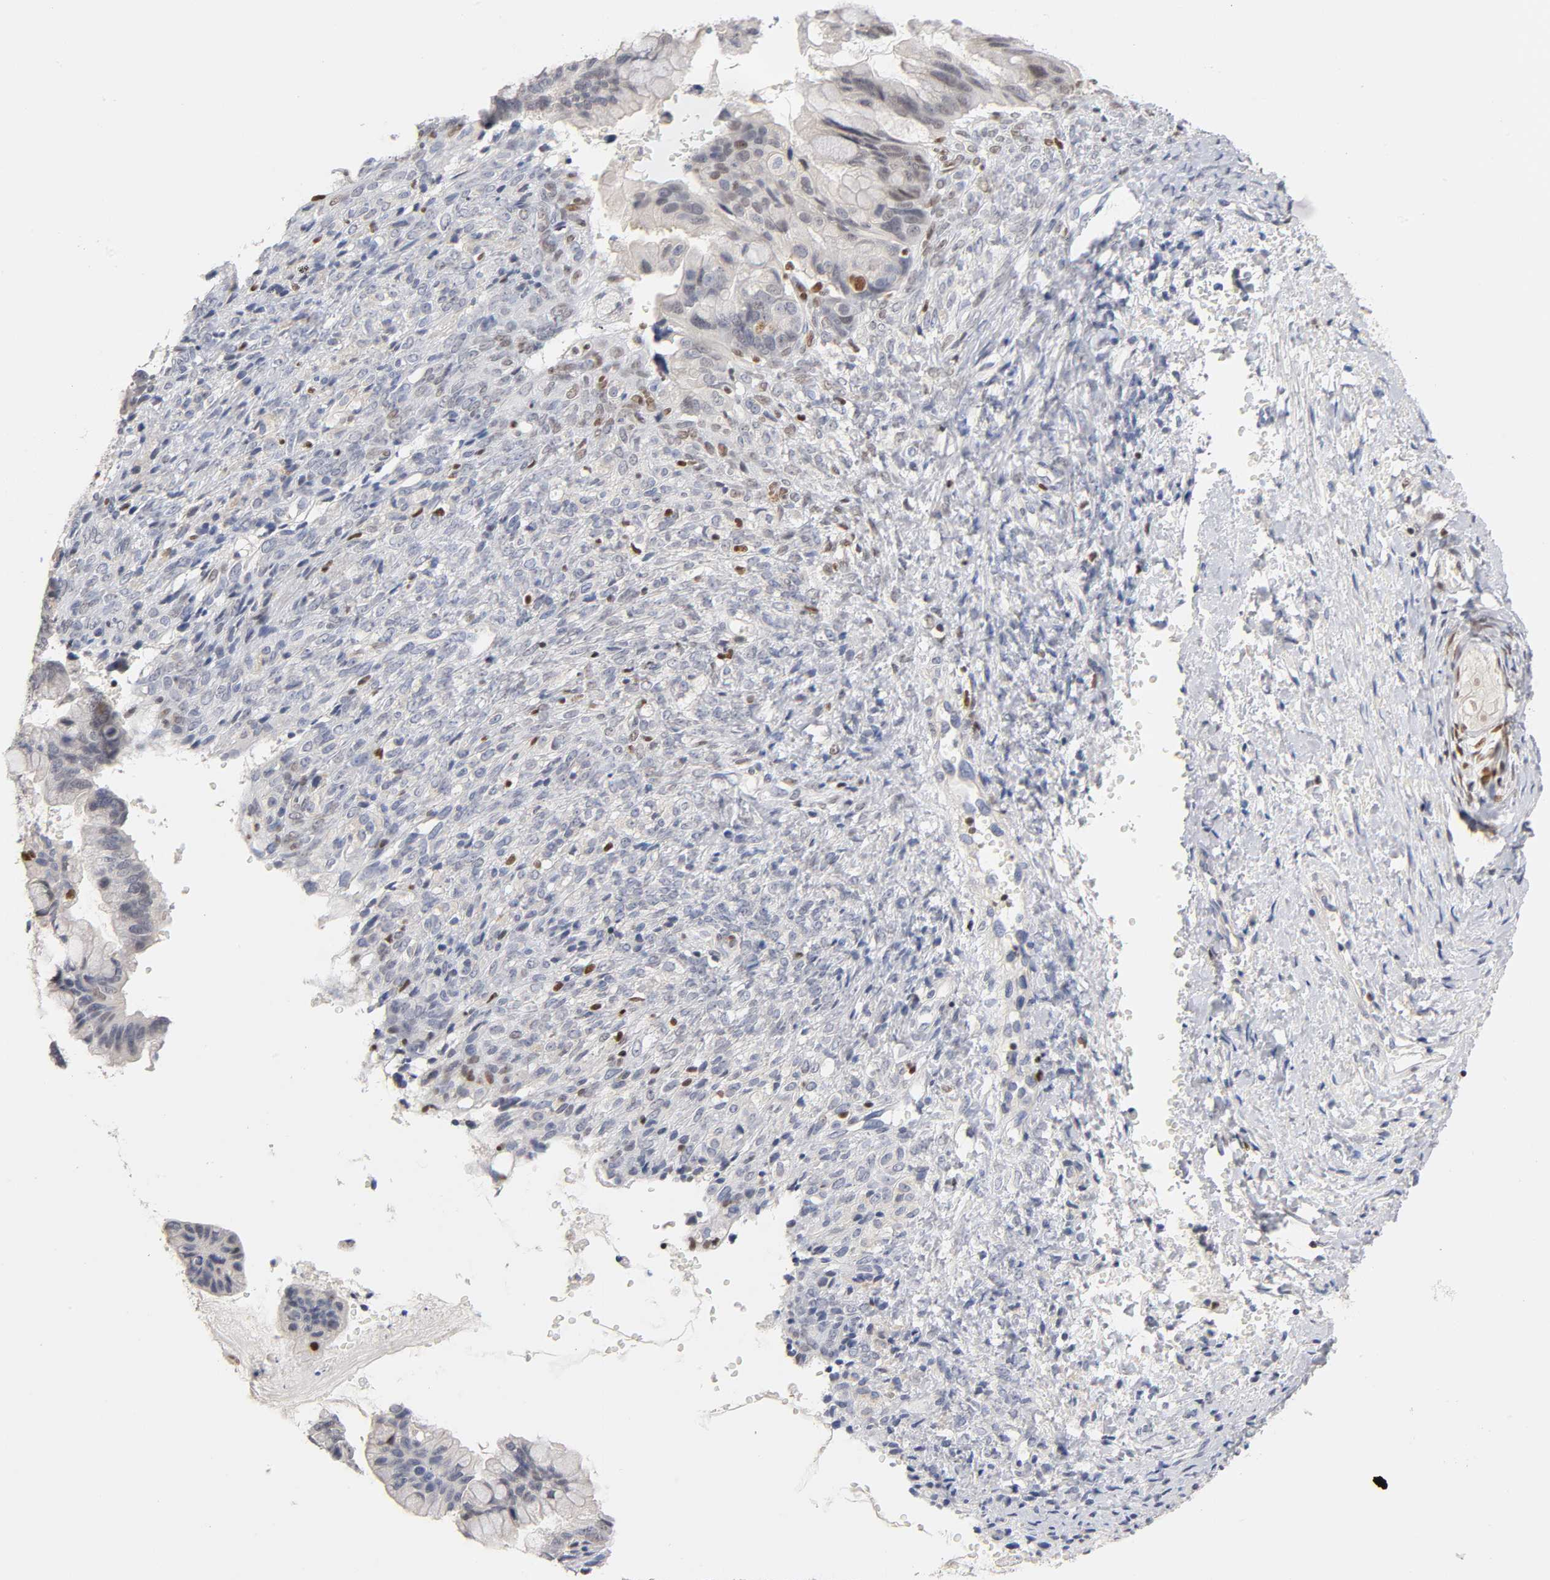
{"staining": {"intensity": "weak", "quantity": "<25%", "location": "nuclear"}, "tissue": "ovarian cancer", "cell_type": "Tumor cells", "image_type": "cancer", "snomed": [{"axis": "morphology", "description": "Cystadenocarcinoma, mucinous, NOS"}, {"axis": "topography", "description": "Ovary"}], "caption": "Immunohistochemistry micrograph of ovarian cancer (mucinous cystadenocarcinoma) stained for a protein (brown), which exhibits no expression in tumor cells.", "gene": "RUNX1", "patient": {"sex": "female", "age": 36}}